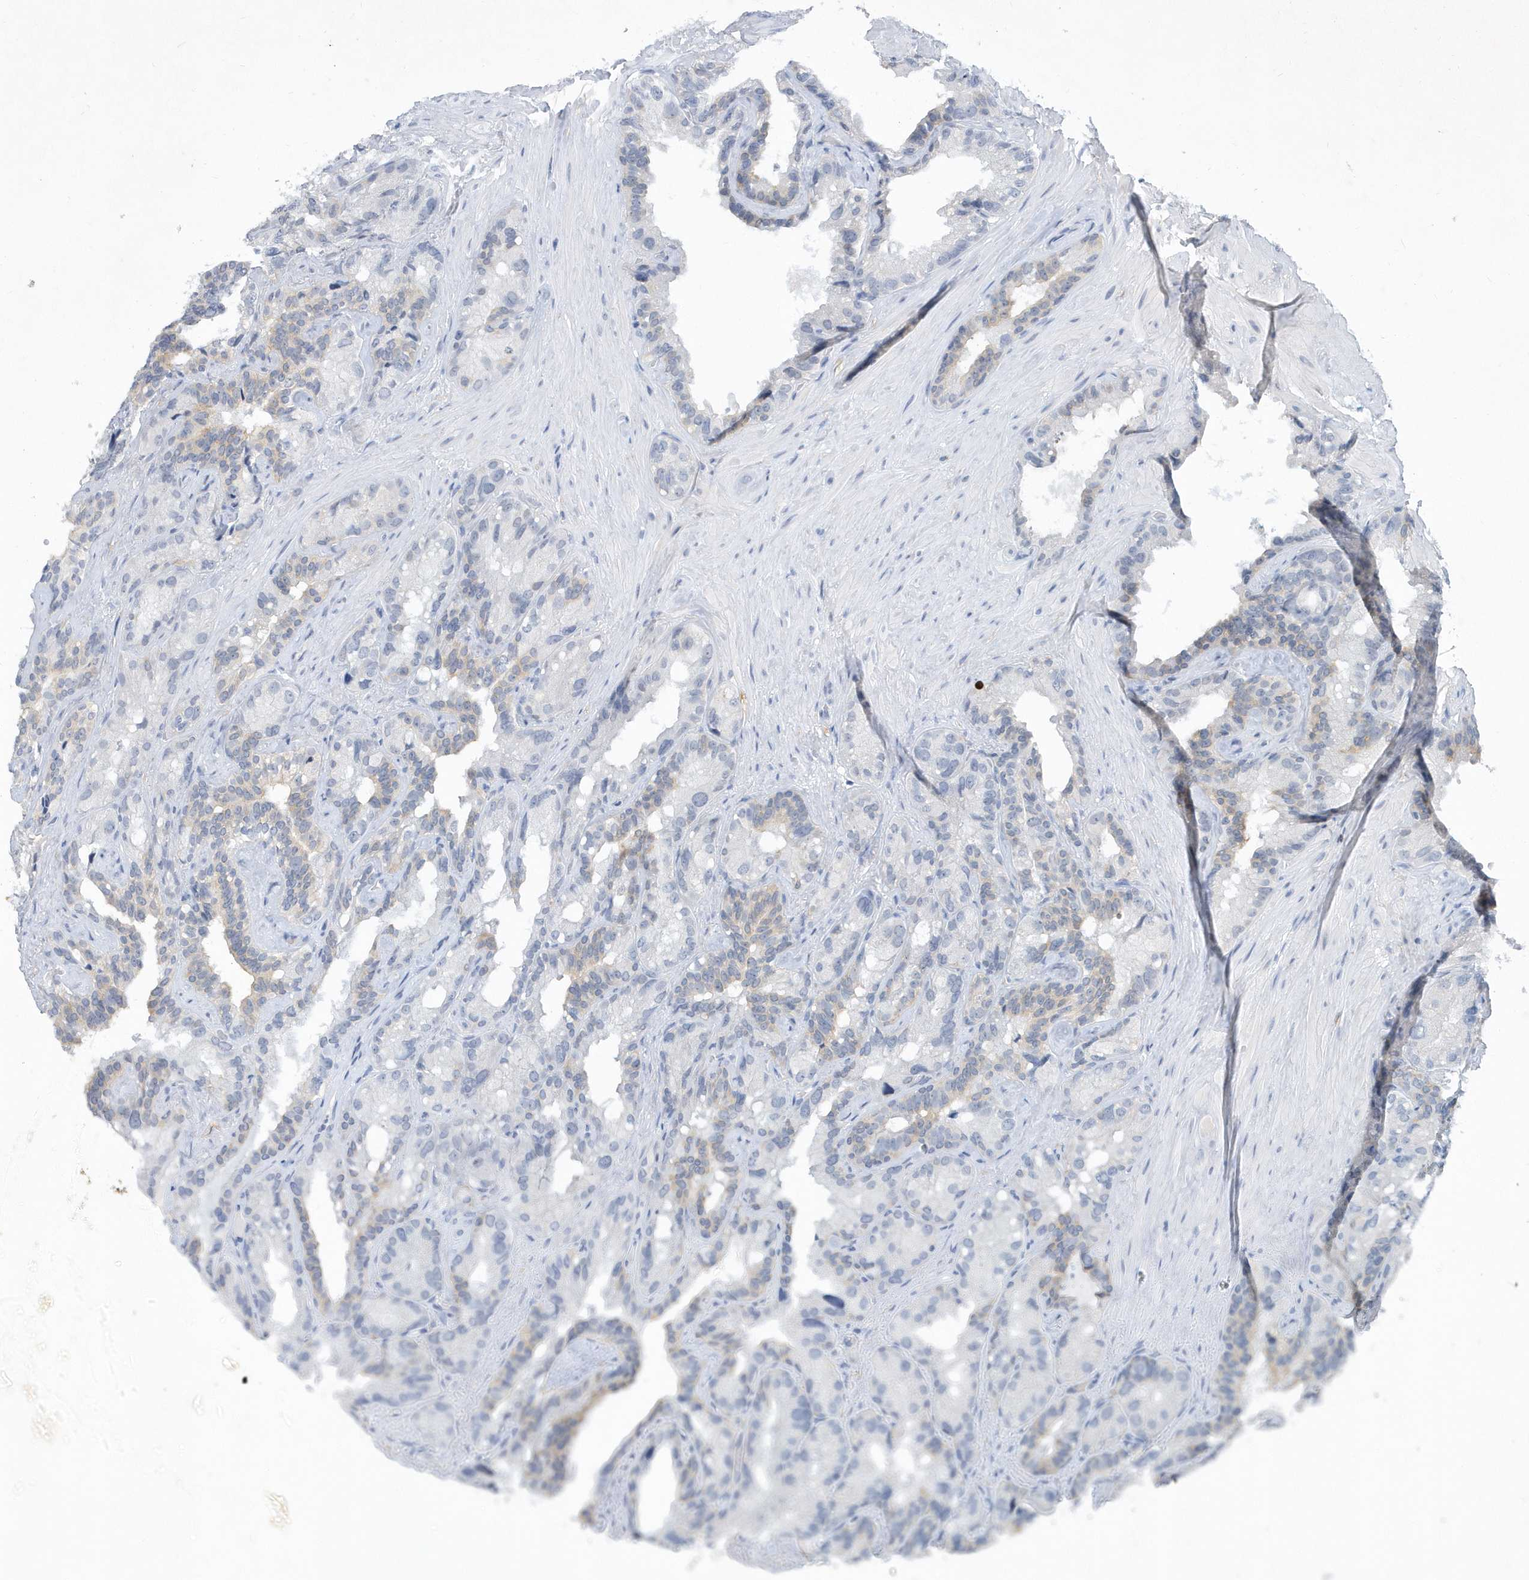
{"staining": {"intensity": "weak", "quantity": "<25%", "location": "cytoplasmic/membranous"}, "tissue": "seminal vesicle", "cell_type": "Glandular cells", "image_type": "normal", "snomed": [{"axis": "morphology", "description": "Normal tissue, NOS"}, {"axis": "topography", "description": "Prostate"}, {"axis": "topography", "description": "Seminal veicle"}], "caption": "Immunohistochemistry image of normal seminal vesicle: human seminal vesicle stained with DAB shows no significant protein staining in glandular cells.", "gene": "SRGAP3", "patient": {"sex": "male", "age": 68}}